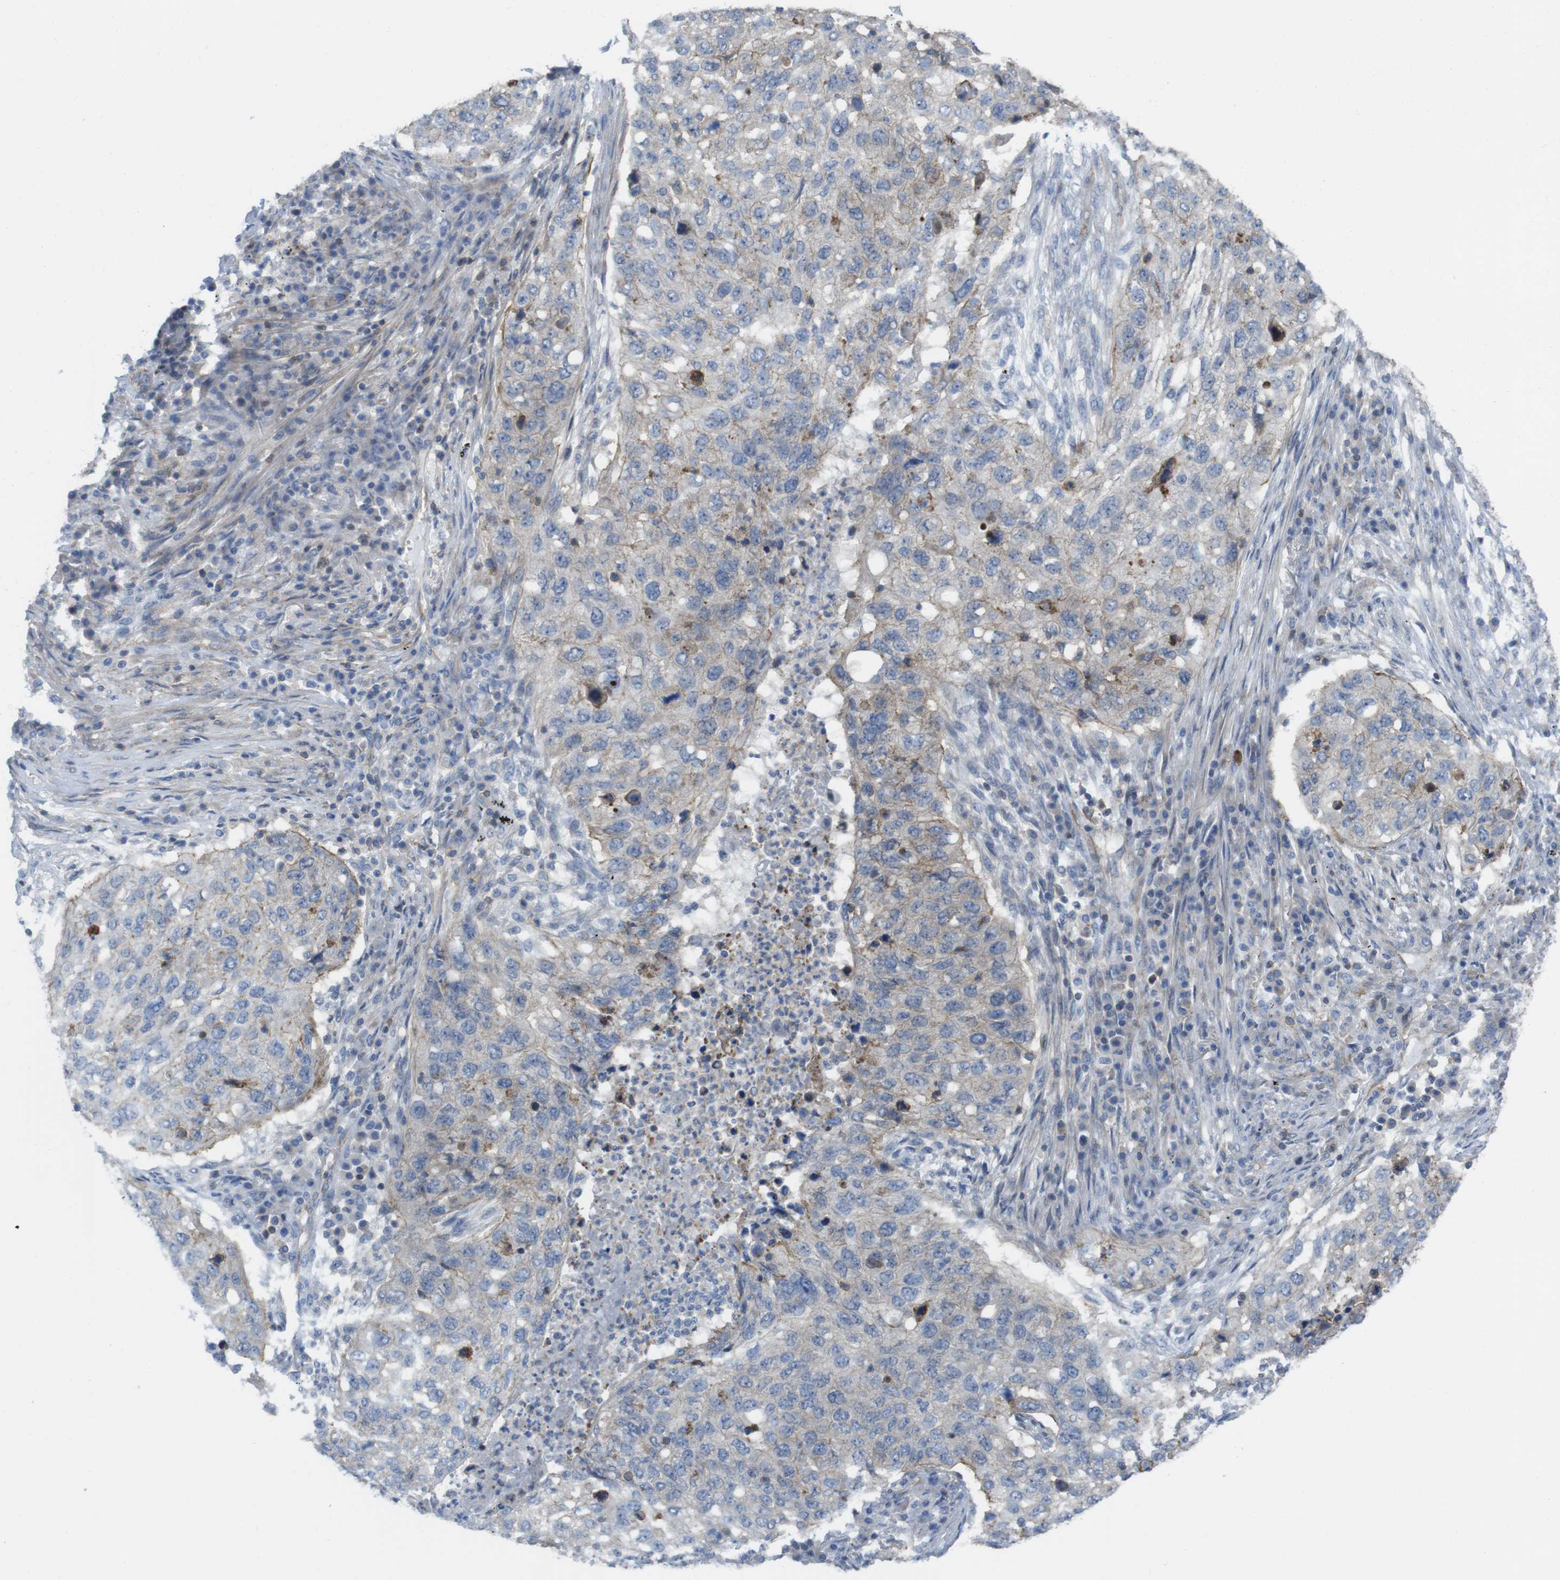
{"staining": {"intensity": "weak", "quantity": "25%-75%", "location": "cytoplasmic/membranous"}, "tissue": "lung cancer", "cell_type": "Tumor cells", "image_type": "cancer", "snomed": [{"axis": "morphology", "description": "Squamous cell carcinoma, NOS"}, {"axis": "topography", "description": "Lung"}], "caption": "Lung cancer (squamous cell carcinoma) was stained to show a protein in brown. There is low levels of weak cytoplasmic/membranous staining in about 25%-75% of tumor cells.", "gene": "PREX2", "patient": {"sex": "female", "age": 63}}